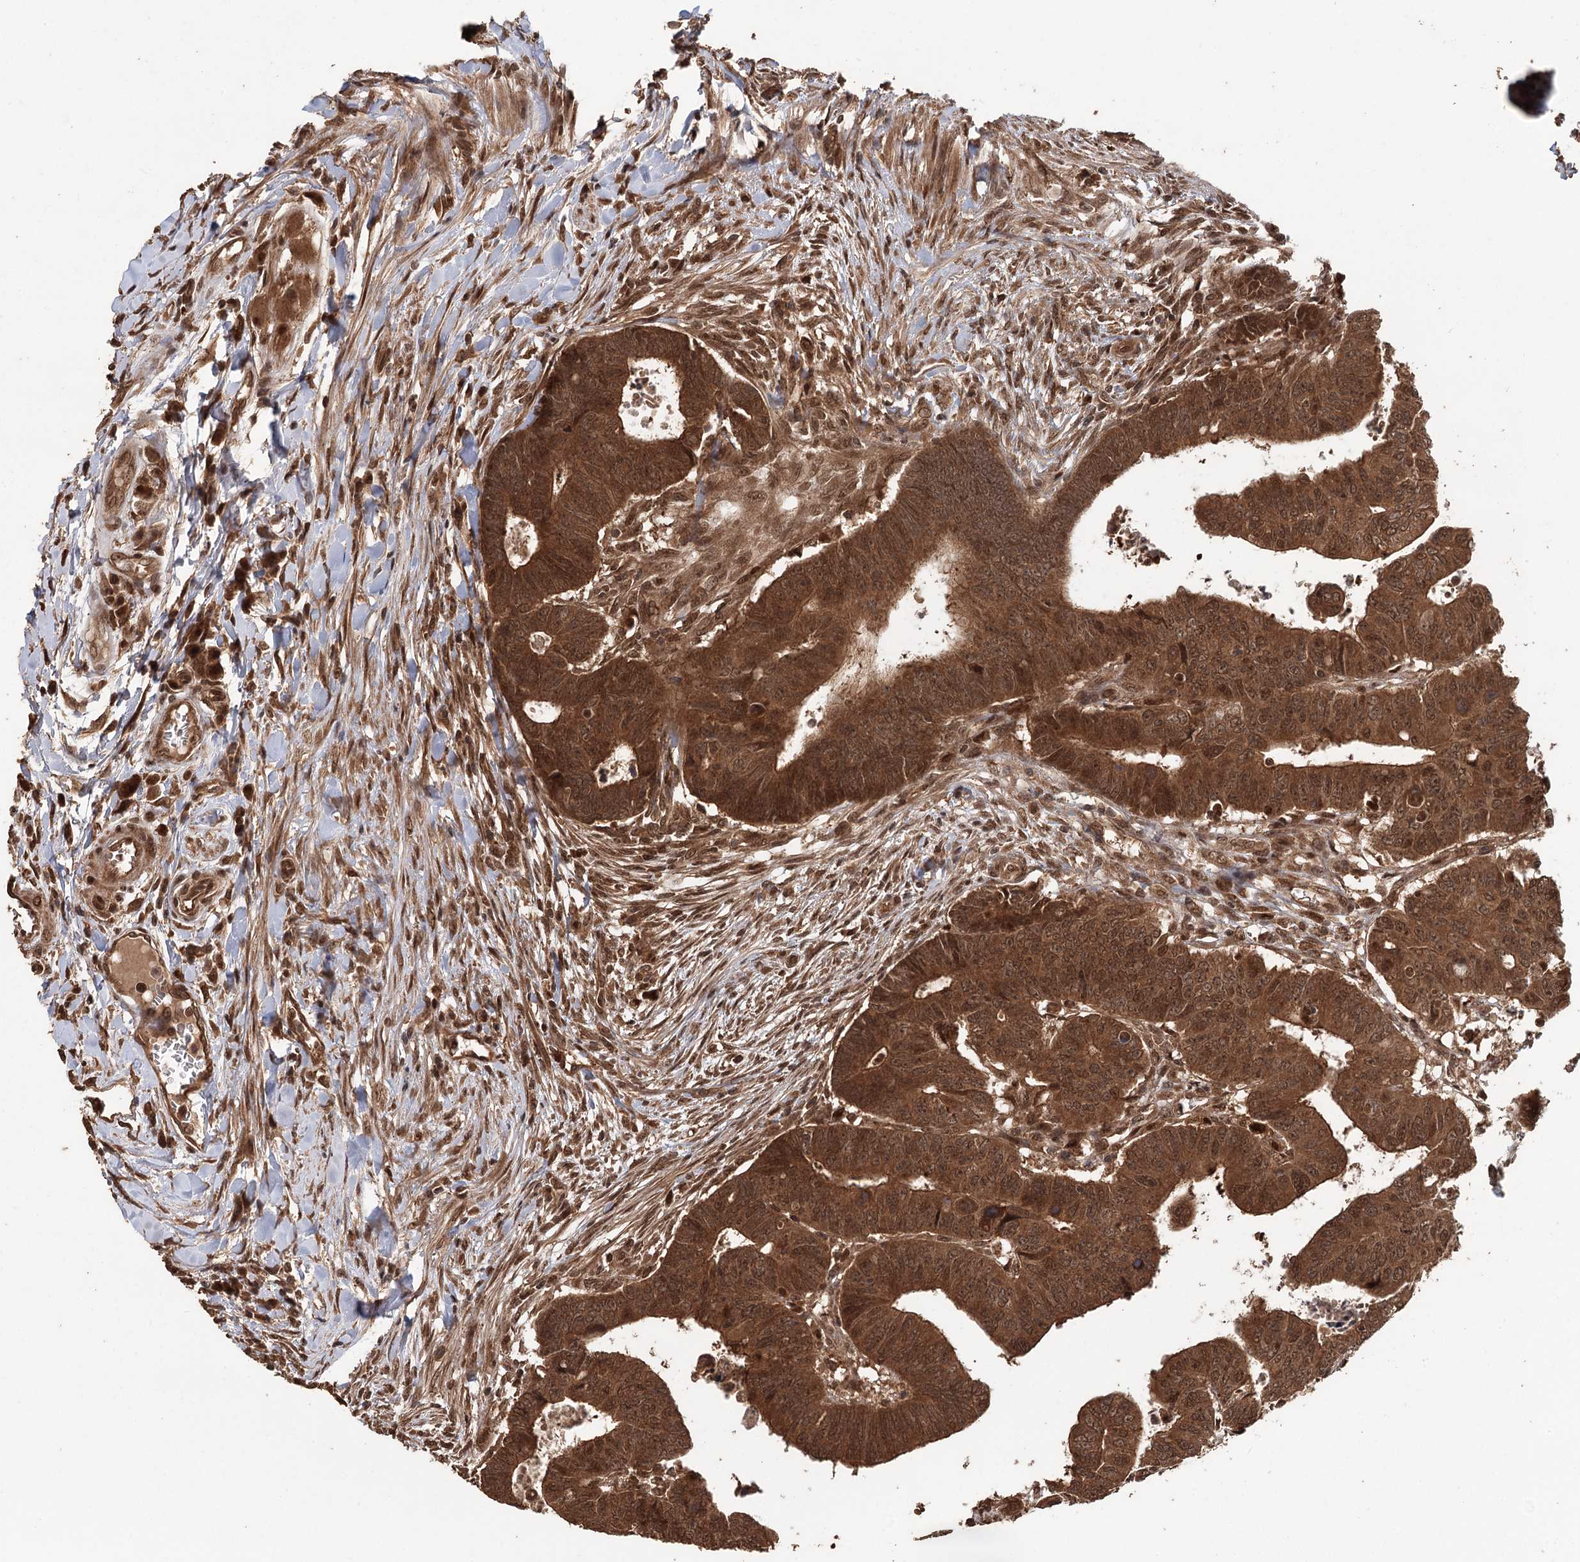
{"staining": {"intensity": "strong", "quantity": ">75%", "location": "cytoplasmic/membranous,nuclear"}, "tissue": "colorectal cancer", "cell_type": "Tumor cells", "image_type": "cancer", "snomed": [{"axis": "morphology", "description": "Normal tissue, NOS"}, {"axis": "morphology", "description": "Adenocarcinoma, NOS"}, {"axis": "topography", "description": "Rectum"}], "caption": "This is a photomicrograph of immunohistochemistry (IHC) staining of adenocarcinoma (colorectal), which shows strong expression in the cytoplasmic/membranous and nuclear of tumor cells.", "gene": "N6AMT1", "patient": {"sex": "female", "age": 65}}